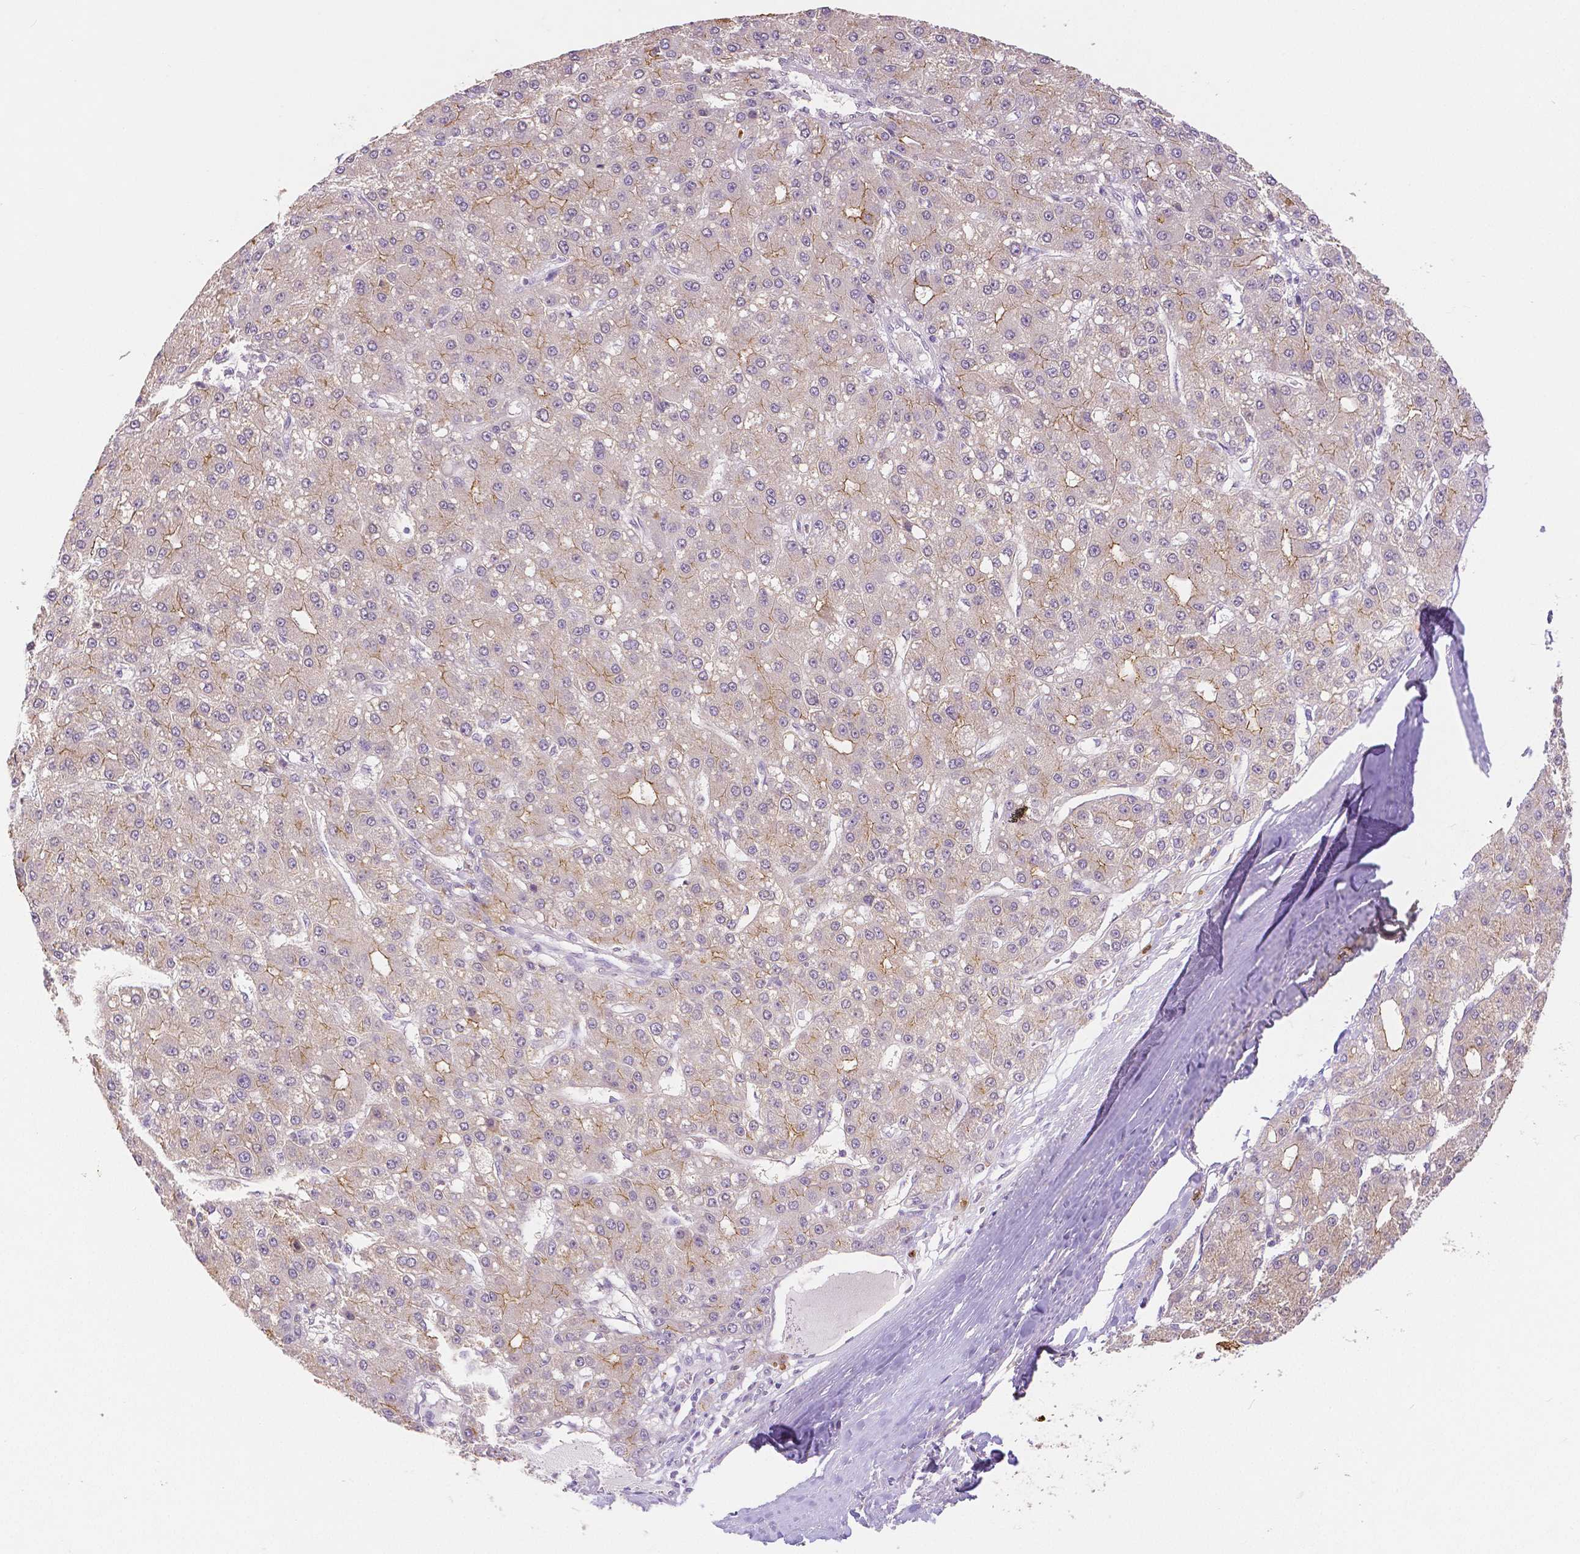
{"staining": {"intensity": "weak", "quantity": "25%-75%", "location": "cytoplasmic/membranous"}, "tissue": "liver cancer", "cell_type": "Tumor cells", "image_type": "cancer", "snomed": [{"axis": "morphology", "description": "Carcinoma, Hepatocellular, NOS"}, {"axis": "topography", "description": "Liver"}], "caption": "An image of human hepatocellular carcinoma (liver) stained for a protein reveals weak cytoplasmic/membranous brown staining in tumor cells. (brown staining indicates protein expression, while blue staining denotes nuclei).", "gene": "OCLN", "patient": {"sex": "male", "age": 67}}